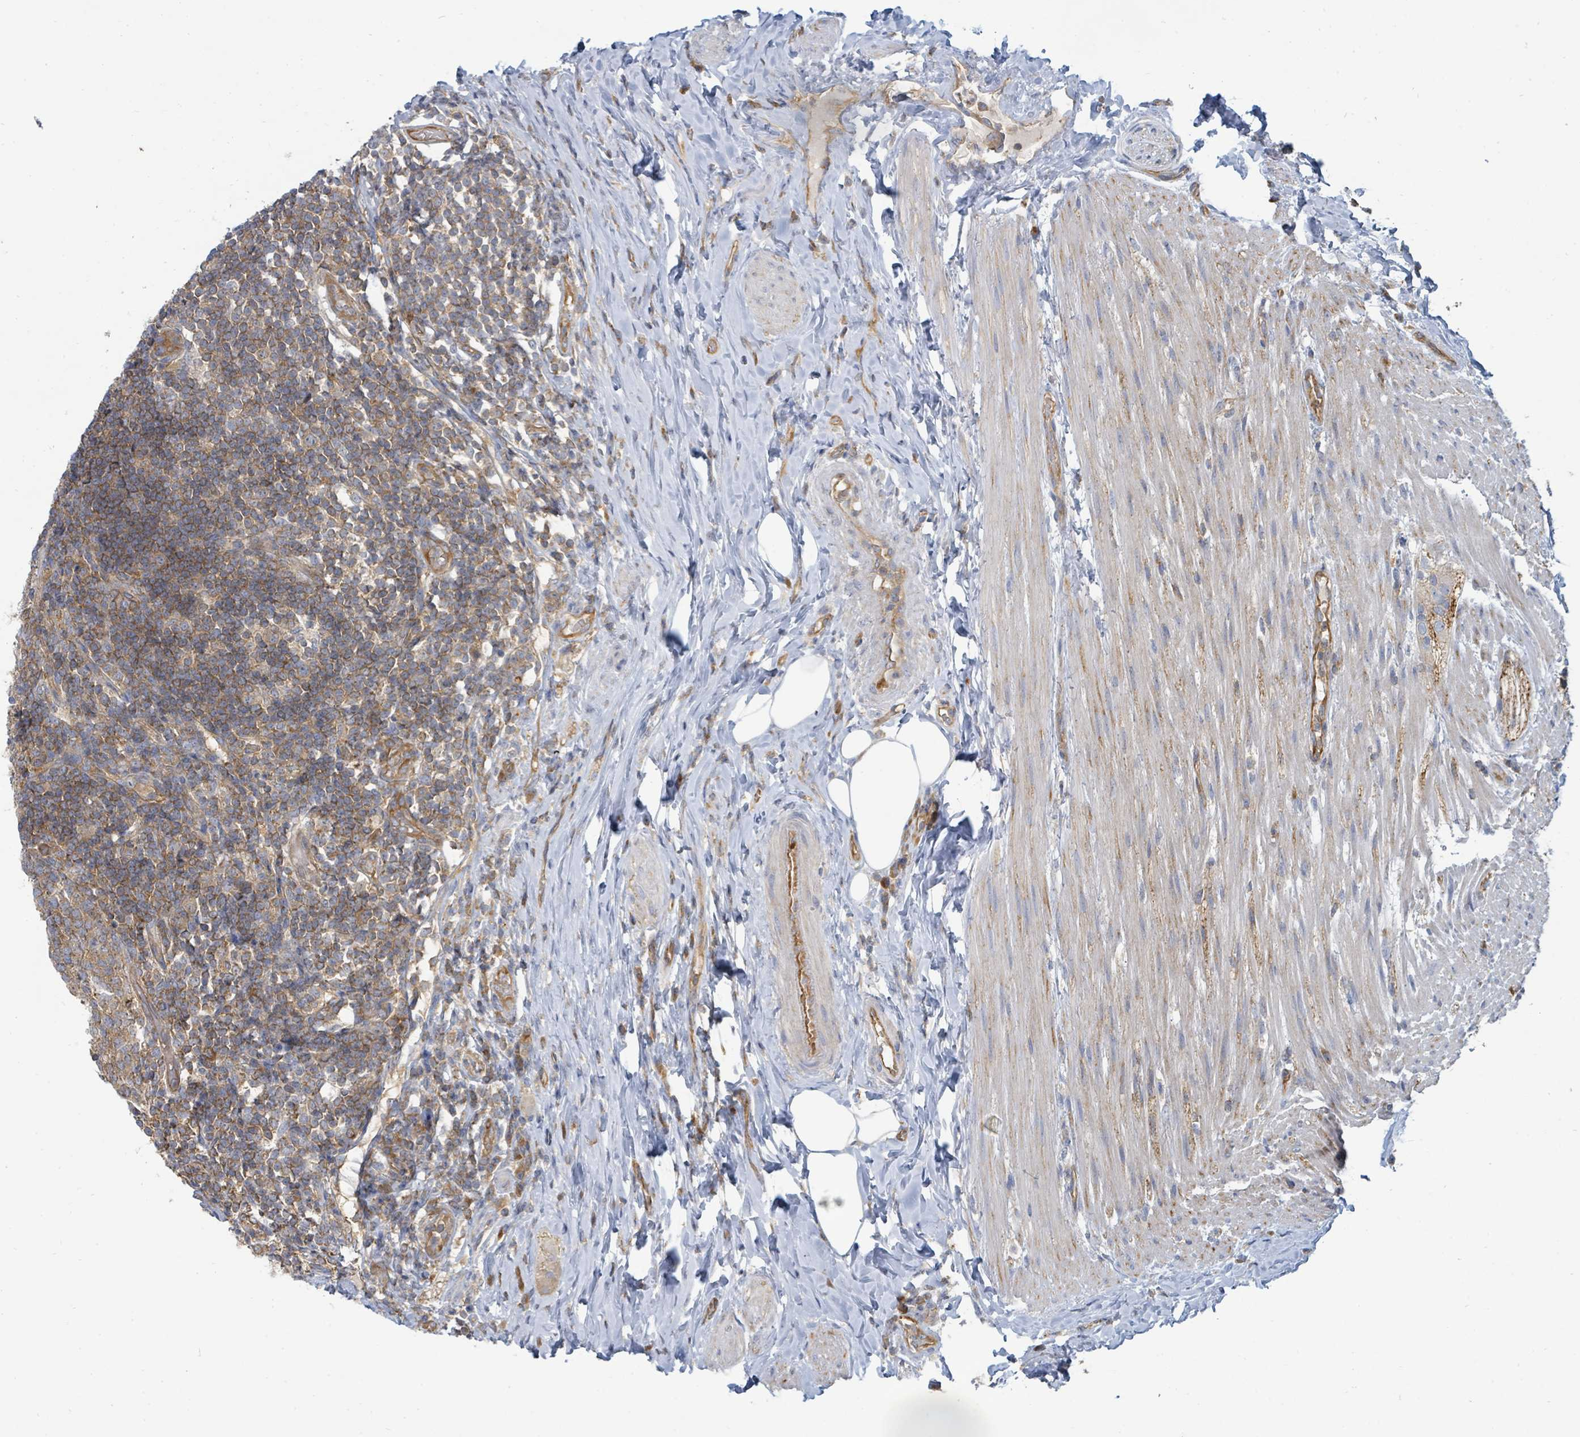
{"staining": {"intensity": "moderate", "quantity": ">75%", "location": "cytoplasmic/membranous"}, "tissue": "appendix", "cell_type": "Glandular cells", "image_type": "normal", "snomed": [{"axis": "morphology", "description": "Normal tissue, NOS"}, {"axis": "topography", "description": "Appendix"}], "caption": "Glandular cells show medium levels of moderate cytoplasmic/membranous staining in approximately >75% of cells in benign appendix.", "gene": "BOLA2B", "patient": {"sex": "female", "age": 43}}